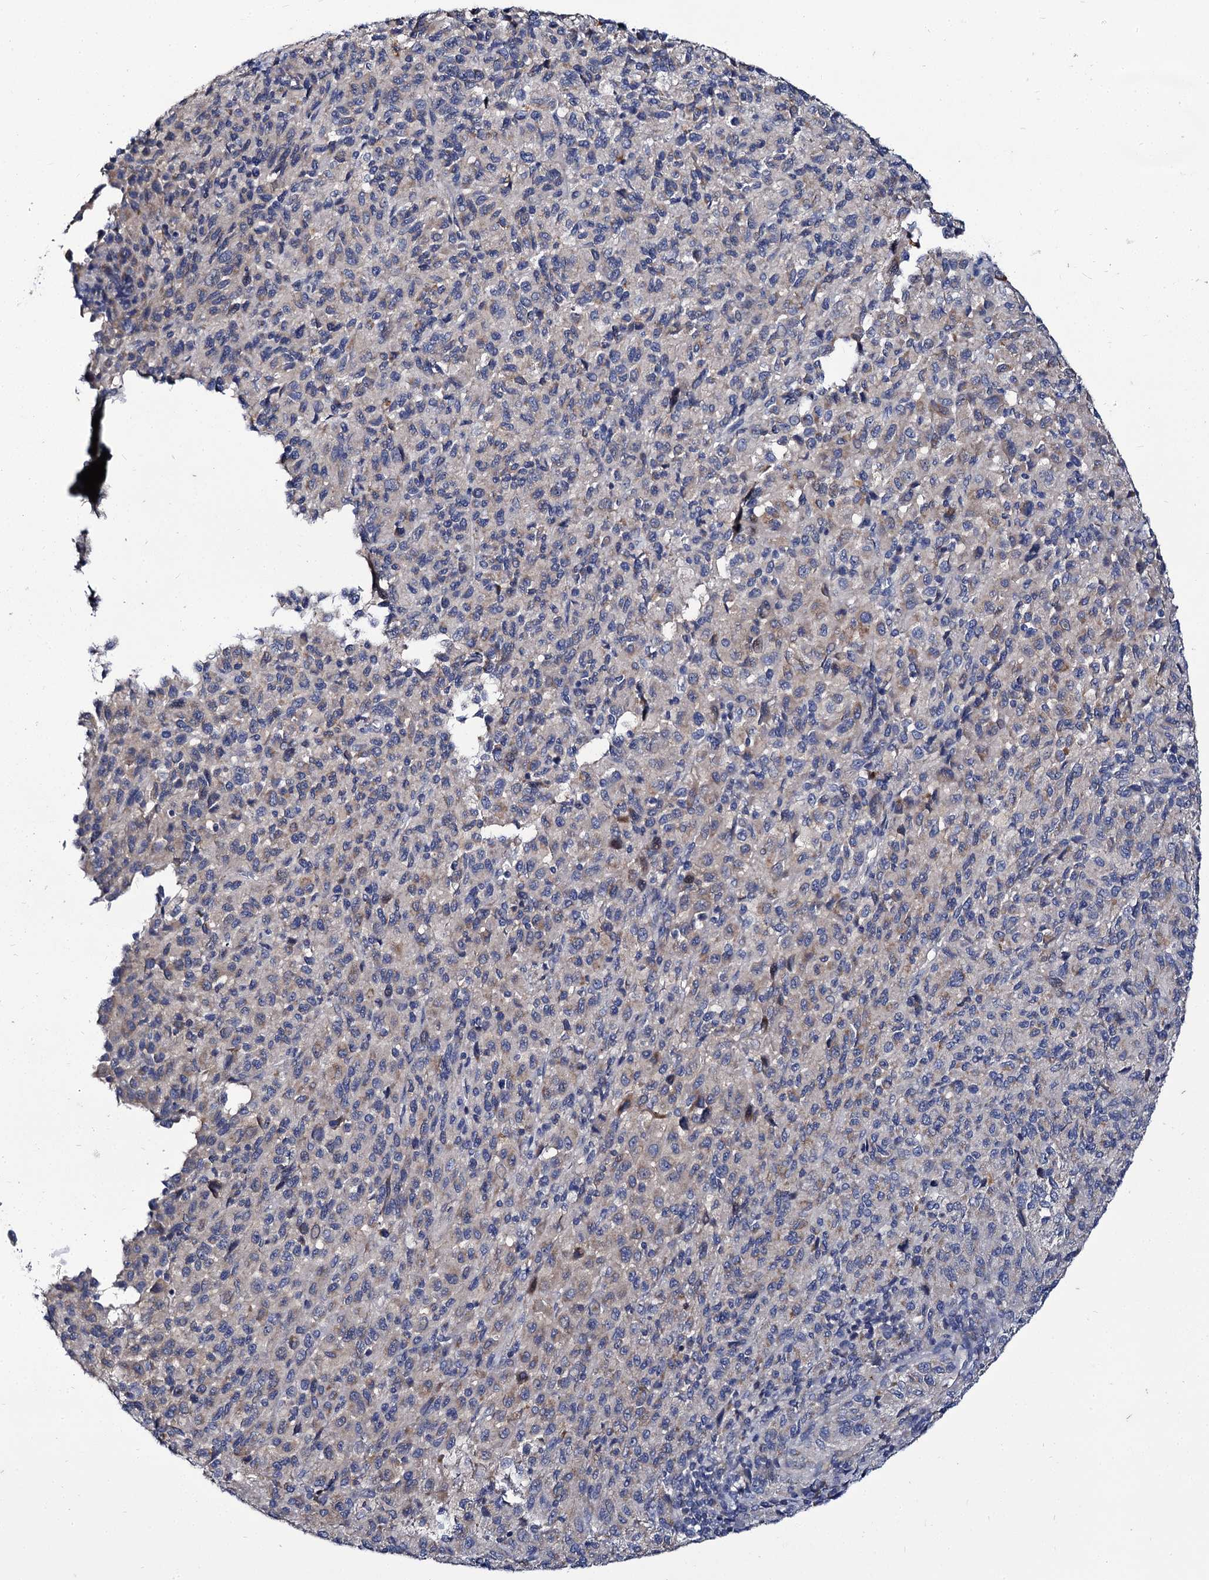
{"staining": {"intensity": "weak", "quantity": "<25%", "location": "cytoplasmic/membranous"}, "tissue": "melanoma", "cell_type": "Tumor cells", "image_type": "cancer", "snomed": [{"axis": "morphology", "description": "Malignant melanoma, Metastatic site"}, {"axis": "topography", "description": "Lung"}], "caption": "This histopathology image is of malignant melanoma (metastatic site) stained with immunohistochemistry (IHC) to label a protein in brown with the nuclei are counter-stained blue. There is no staining in tumor cells.", "gene": "PANX2", "patient": {"sex": "male", "age": 64}}